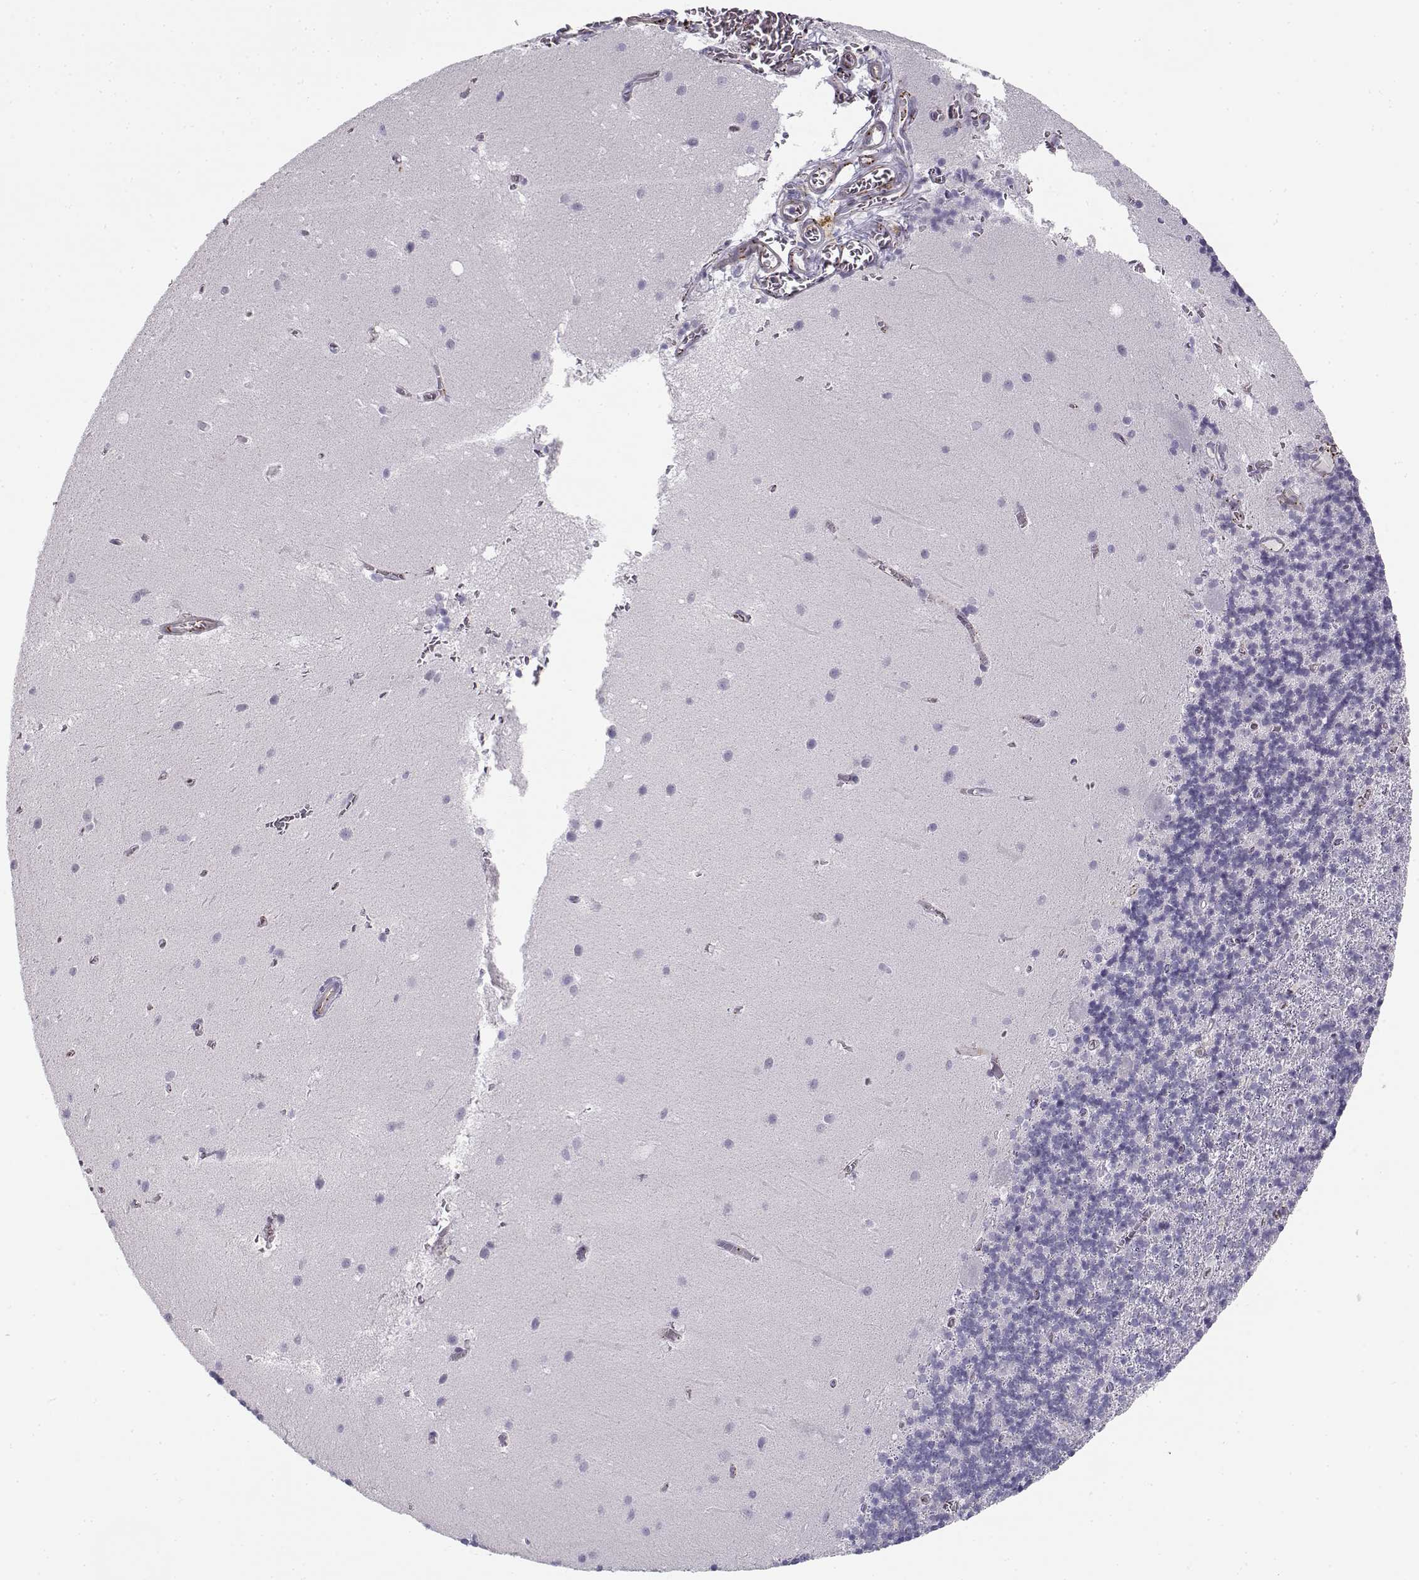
{"staining": {"intensity": "negative", "quantity": "none", "location": "none"}, "tissue": "cerebellum", "cell_type": "Cells in granular layer", "image_type": "normal", "snomed": [{"axis": "morphology", "description": "Normal tissue, NOS"}, {"axis": "topography", "description": "Cerebellum"}], "caption": "High power microscopy micrograph of an immunohistochemistry (IHC) micrograph of normal cerebellum, revealing no significant expression in cells in granular layer. Nuclei are stained in blue.", "gene": "MYO1A", "patient": {"sex": "male", "age": 70}}